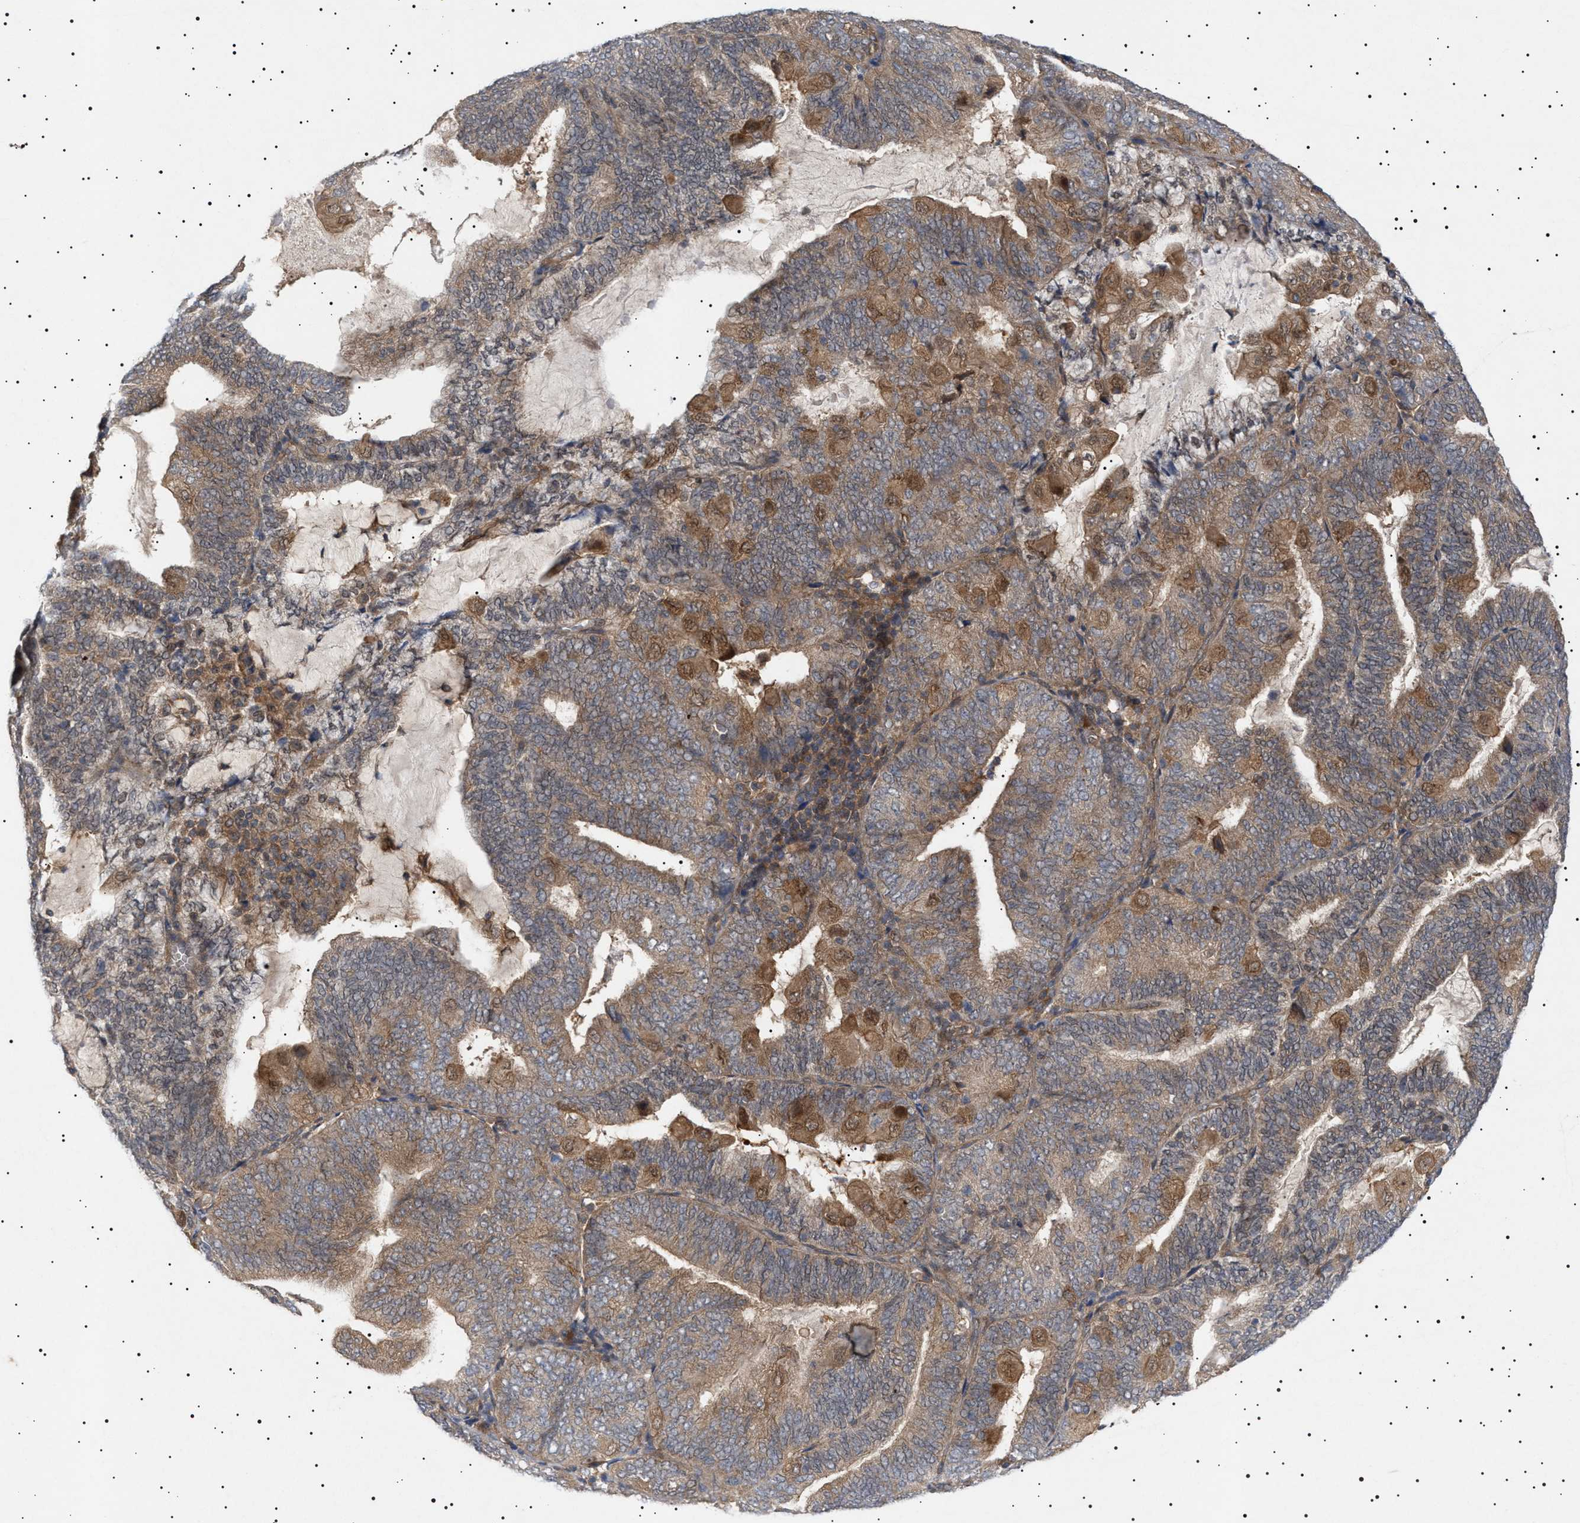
{"staining": {"intensity": "moderate", "quantity": ">75%", "location": "cytoplasmic/membranous"}, "tissue": "endometrial cancer", "cell_type": "Tumor cells", "image_type": "cancer", "snomed": [{"axis": "morphology", "description": "Adenocarcinoma, NOS"}, {"axis": "topography", "description": "Endometrium"}], "caption": "Immunohistochemistry (DAB (3,3'-diaminobenzidine)) staining of endometrial adenocarcinoma exhibits moderate cytoplasmic/membranous protein positivity in about >75% of tumor cells.", "gene": "NPLOC4", "patient": {"sex": "female", "age": 81}}